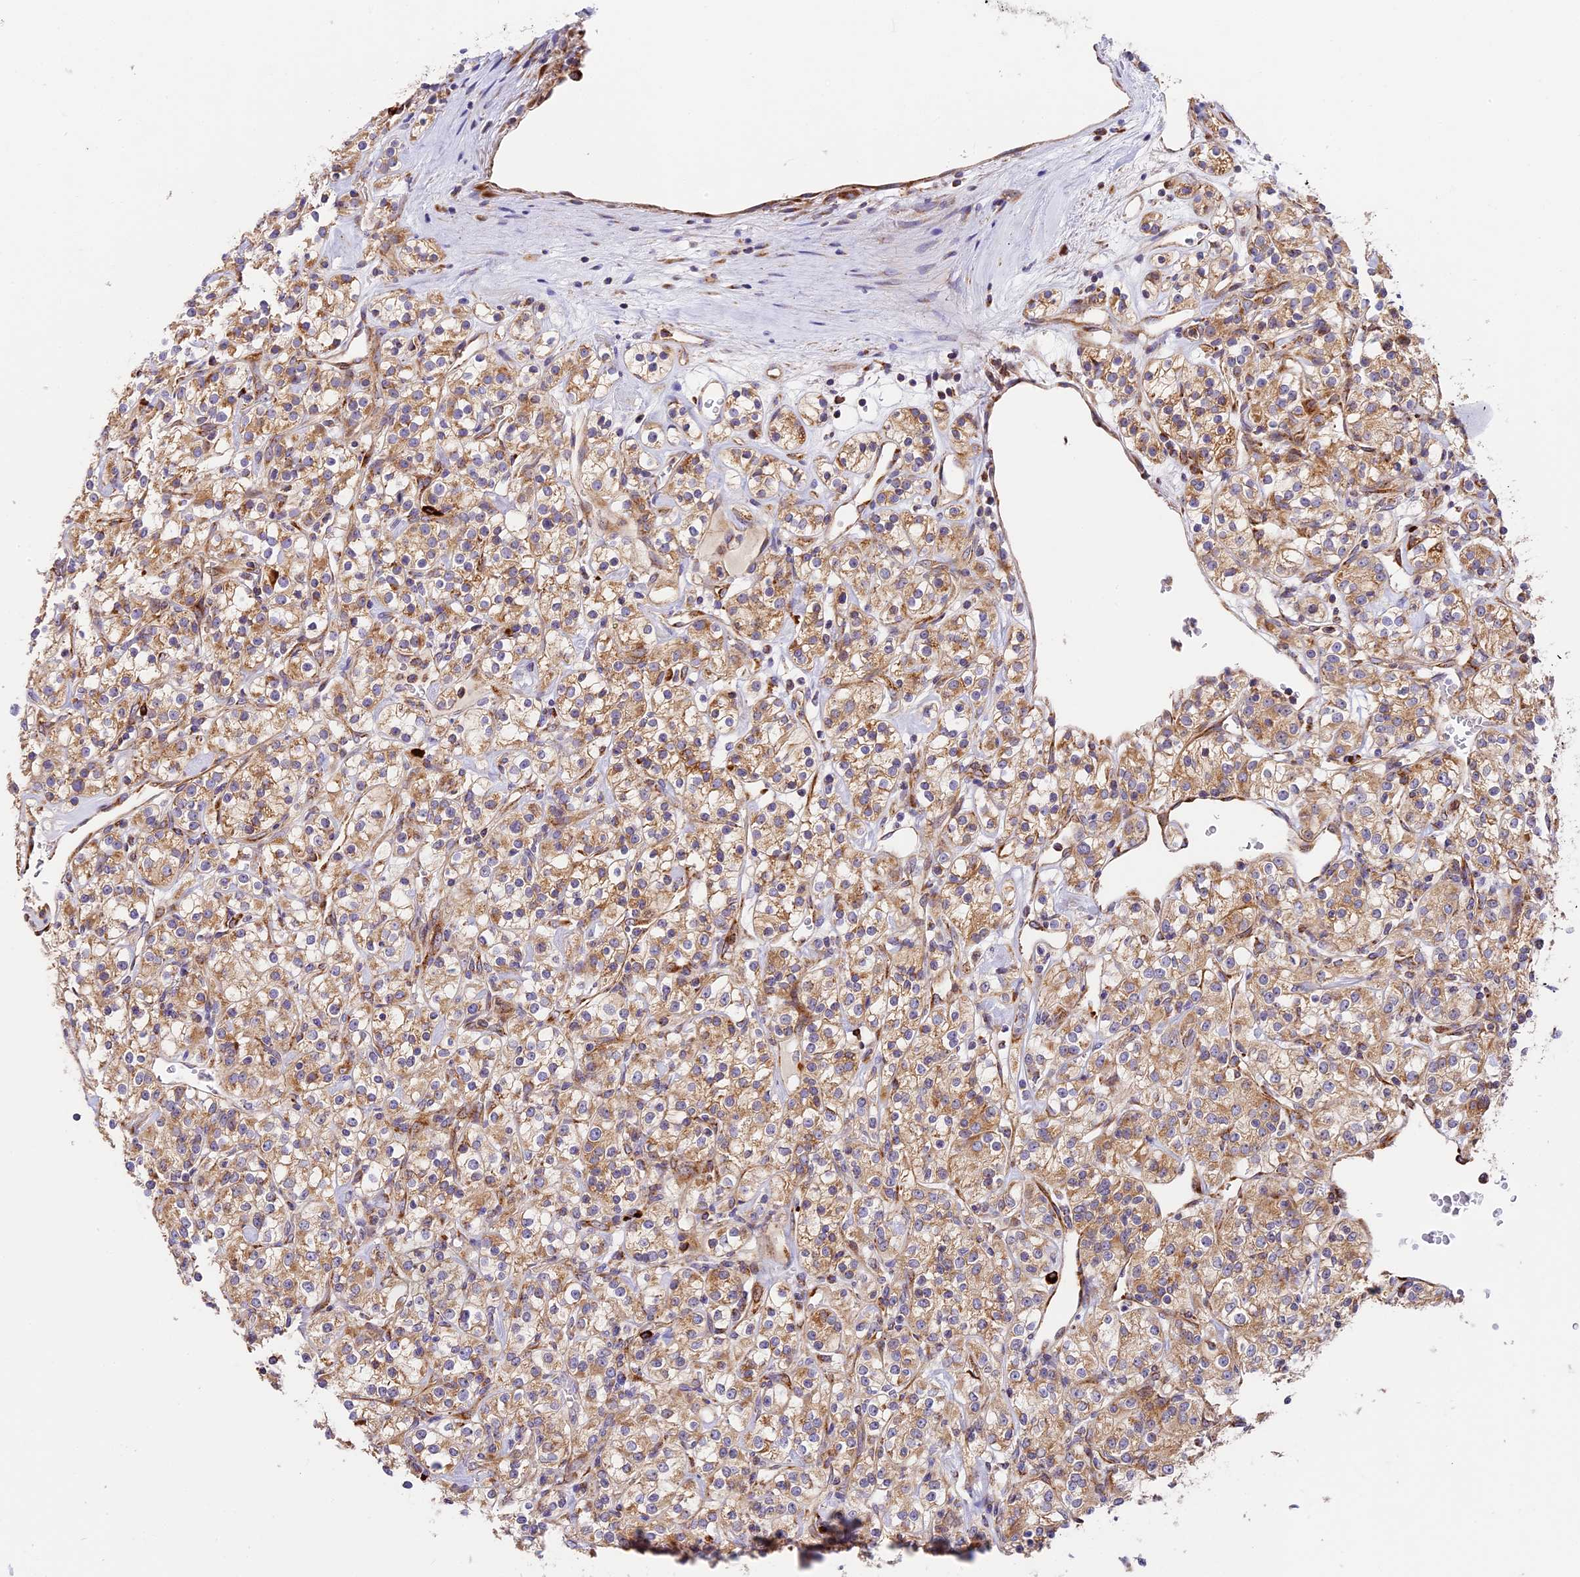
{"staining": {"intensity": "moderate", "quantity": ">75%", "location": "cytoplasmic/membranous"}, "tissue": "renal cancer", "cell_type": "Tumor cells", "image_type": "cancer", "snomed": [{"axis": "morphology", "description": "Adenocarcinoma, NOS"}, {"axis": "topography", "description": "Kidney"}], "caption": "Protein expression analysis of human renal adenocarcinoma reveals moderate cytoplasmic/membranous expression in about >75% of tumor cells.", "gene": "MRAS", "patient": {"sex": "male", "age": 77}}